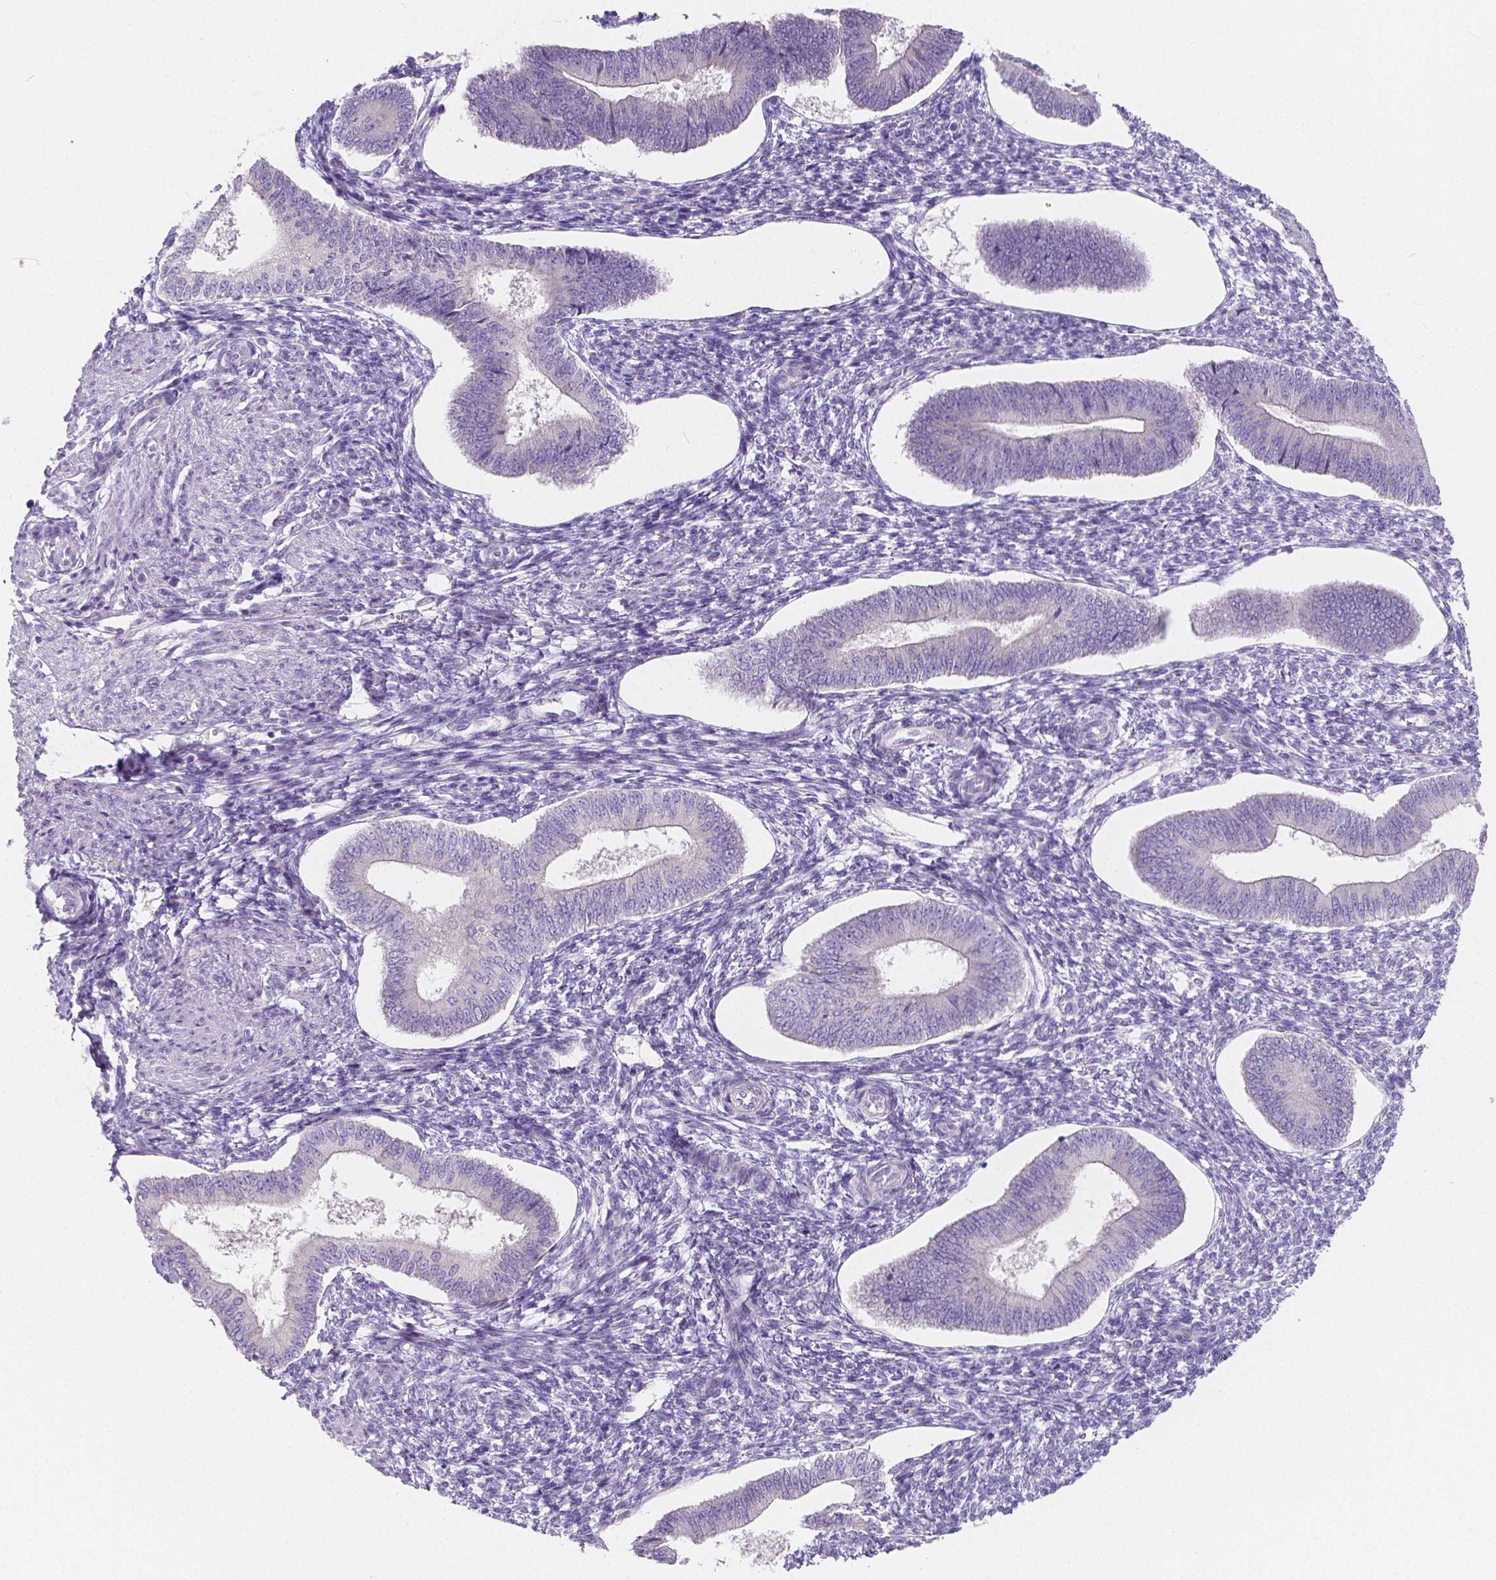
{"staining": {"intensity": "negative", "quantity": "none", "location": "none"}, "tissue": "endometrium", "cell_type": "Cells in endometrial stroma", "image_type": "normal", "snomed": [{"axis": "morphology", "description": "Normal tissue, NOS"}, {"axis": "topography", "description": "Endometrium"}], "caption": "IHC micrograph of benign human endometrium stained for a protein (brown), which shows no expression in cells in endometrial stroma.", "gene": "RNF186", "patient": {"sex": "female", "age": 42}}